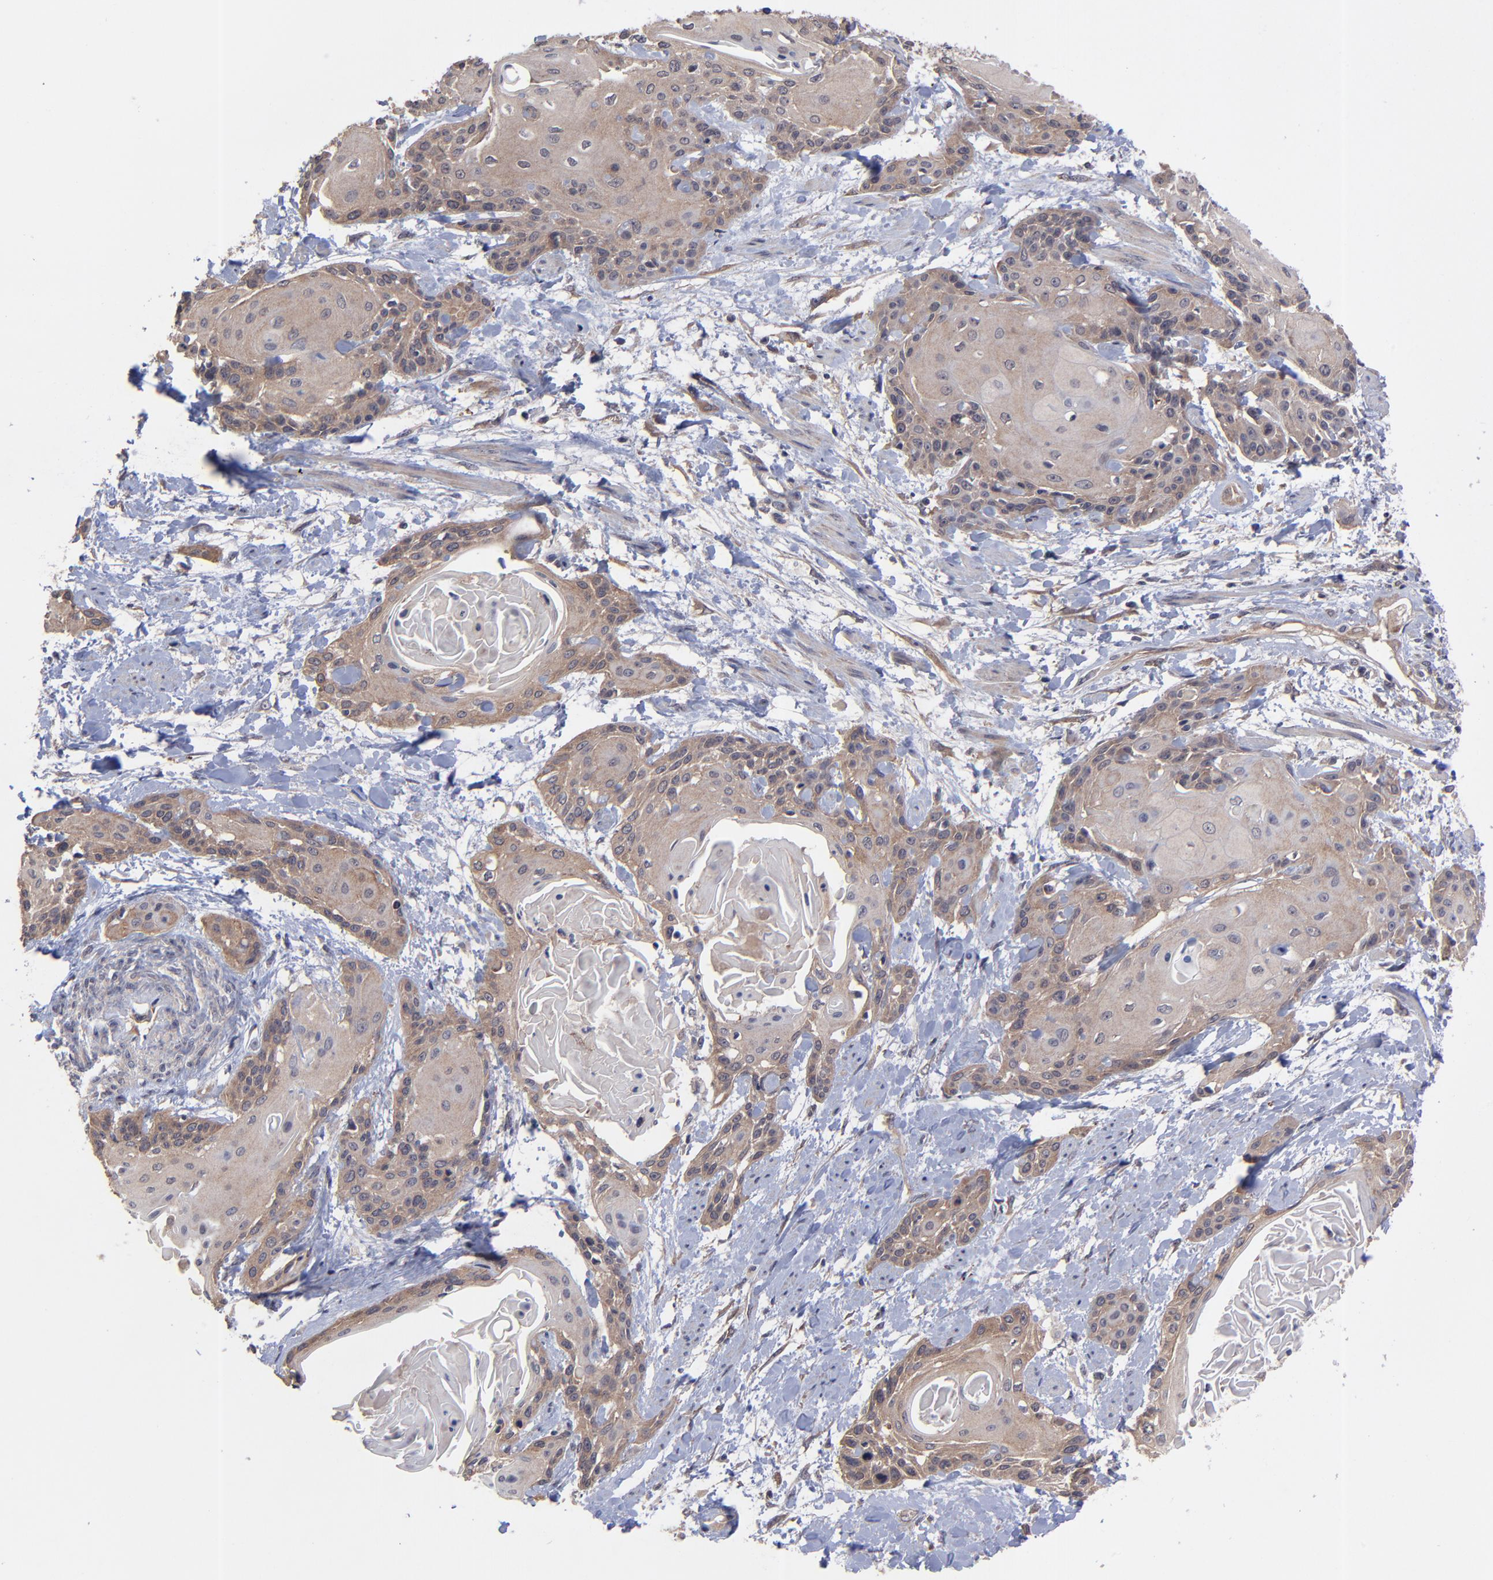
{"staining": {"intensity": "weak", "quantity": "25%-75%", "location": "cytoplasmic/membranous"}, "tissue": "cervical cancer", "cell_type": "Tumor cells", "image_type": "cancer", "snomed": [{"axis": "morphology", "description": "Squamous cell carcinoma, NOS"}, {"axis": "topography", "description": "Cervix"}], "caption": "Immunohistochemical staining of human cervical cancer exhibits low levels of weak cytoplasmic/membranous staining in approximately 25%-75% of tumor cells. The protein is shown in brown color, while the nuclei are stained blue.", "gene": "ZNF780B", "patient": {"sex": "female", "age": 57}}